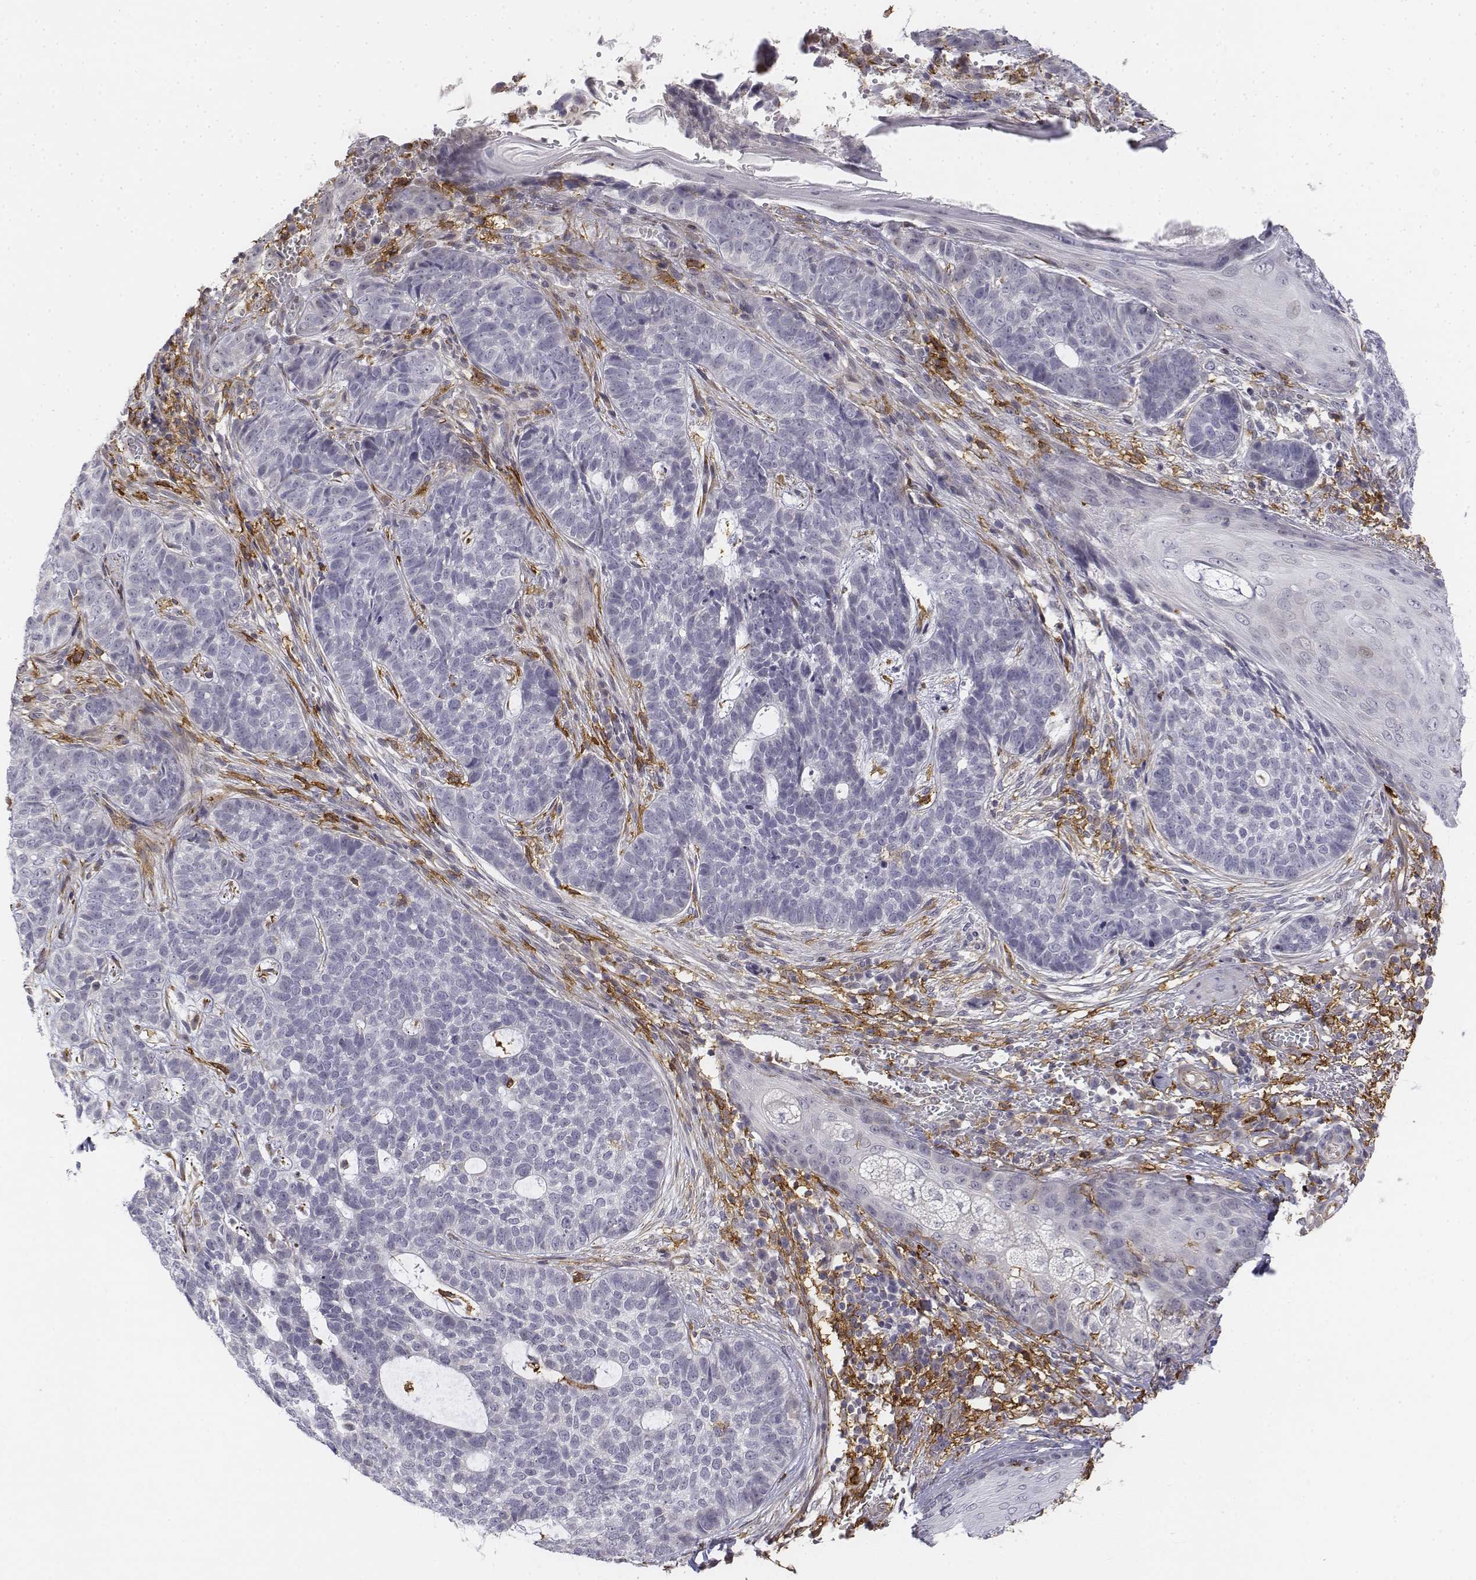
{"staining": {"intensity": "negative", "quantity": "none", "location": "none"}, "tissue": "skin cancer", "cell_type": "Tumor cells", "image_type": "cancer", "snomed": [{"axis": "morphology", "description": "Basal cell carcinoma"}, {"axis": "topography", "description": "Skin"}], "caption": "This image is of basal cell carcinoma (skin) stained with IHC to label a protein in brown with the nuclei are counter-stained blue. There is no positivity in tumor cells.", "gene": "CD14", "patient": {"sex": "female", "age": 69}}